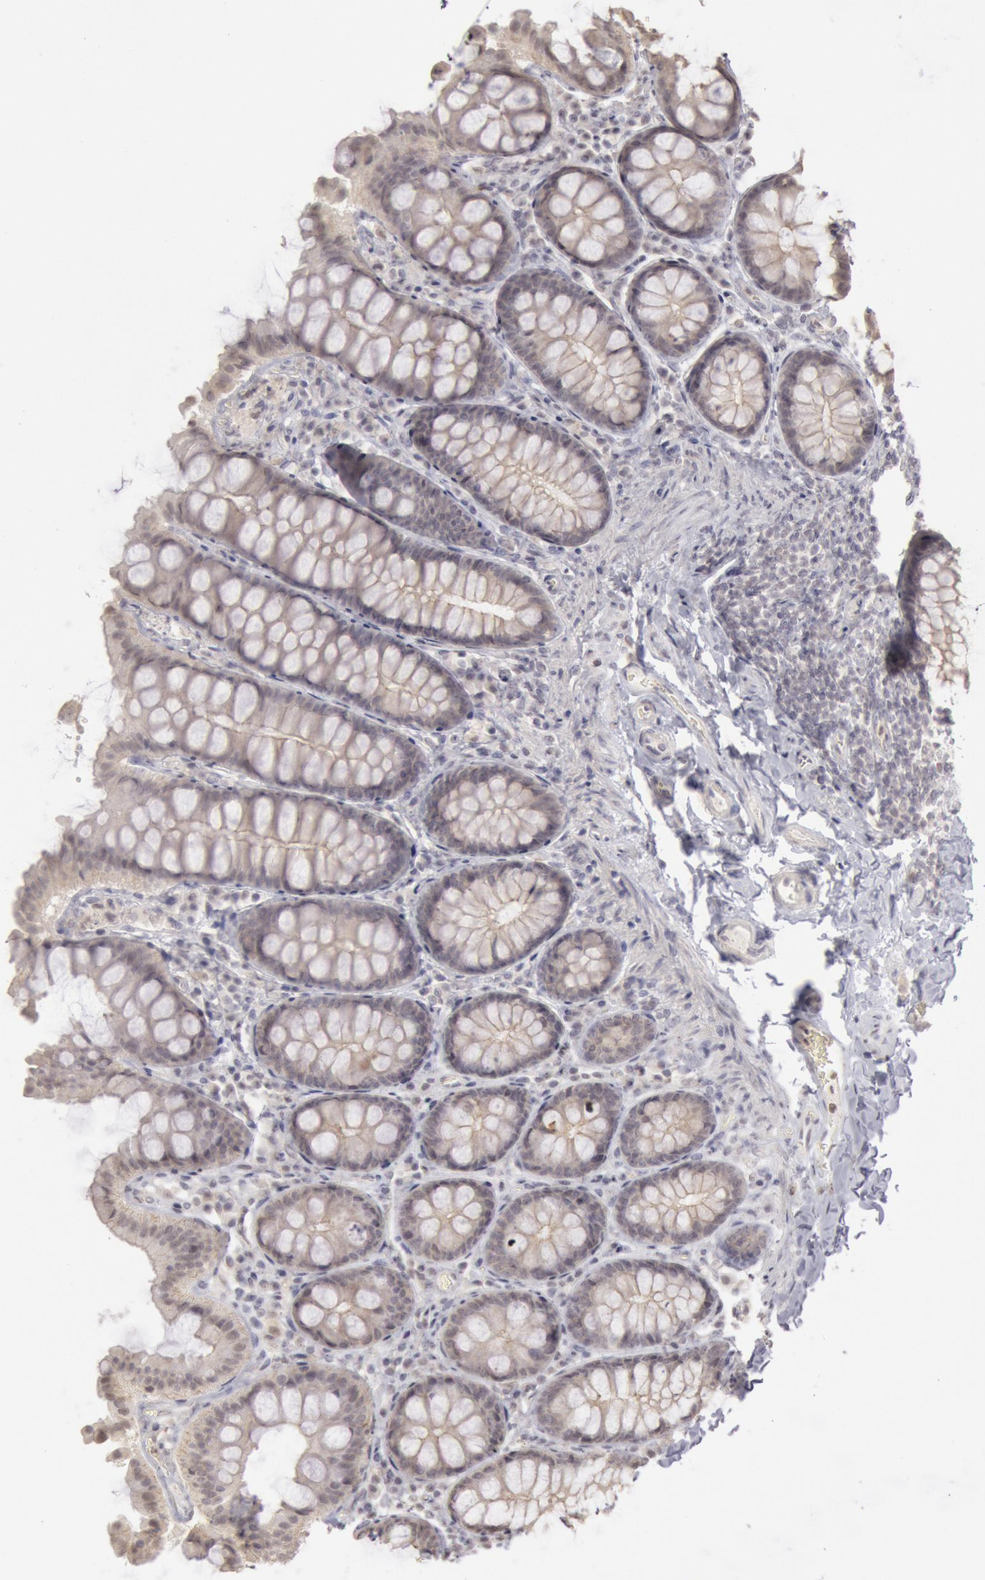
{"staining": {"intensity": "negative", "quantity": "none", "location": "none"}, "tissue": "colon", "cell_type": "Endothelial cells", "image_type": "normal", "snomed": [{"axis": "morphology", "description": "Normal tissue, NOS"}, {"axis": "topography", "description": "Colon"}], "caption": "This micrograph is of unremarkable colon stained with immunohistochemistry (IHC) to label a protein in brown with the nuclei are counter-stained blue. There is no staining in endothelial cells.", "gene": "RIMBP3B", "patient": {"sex": "female", "age": 61}}